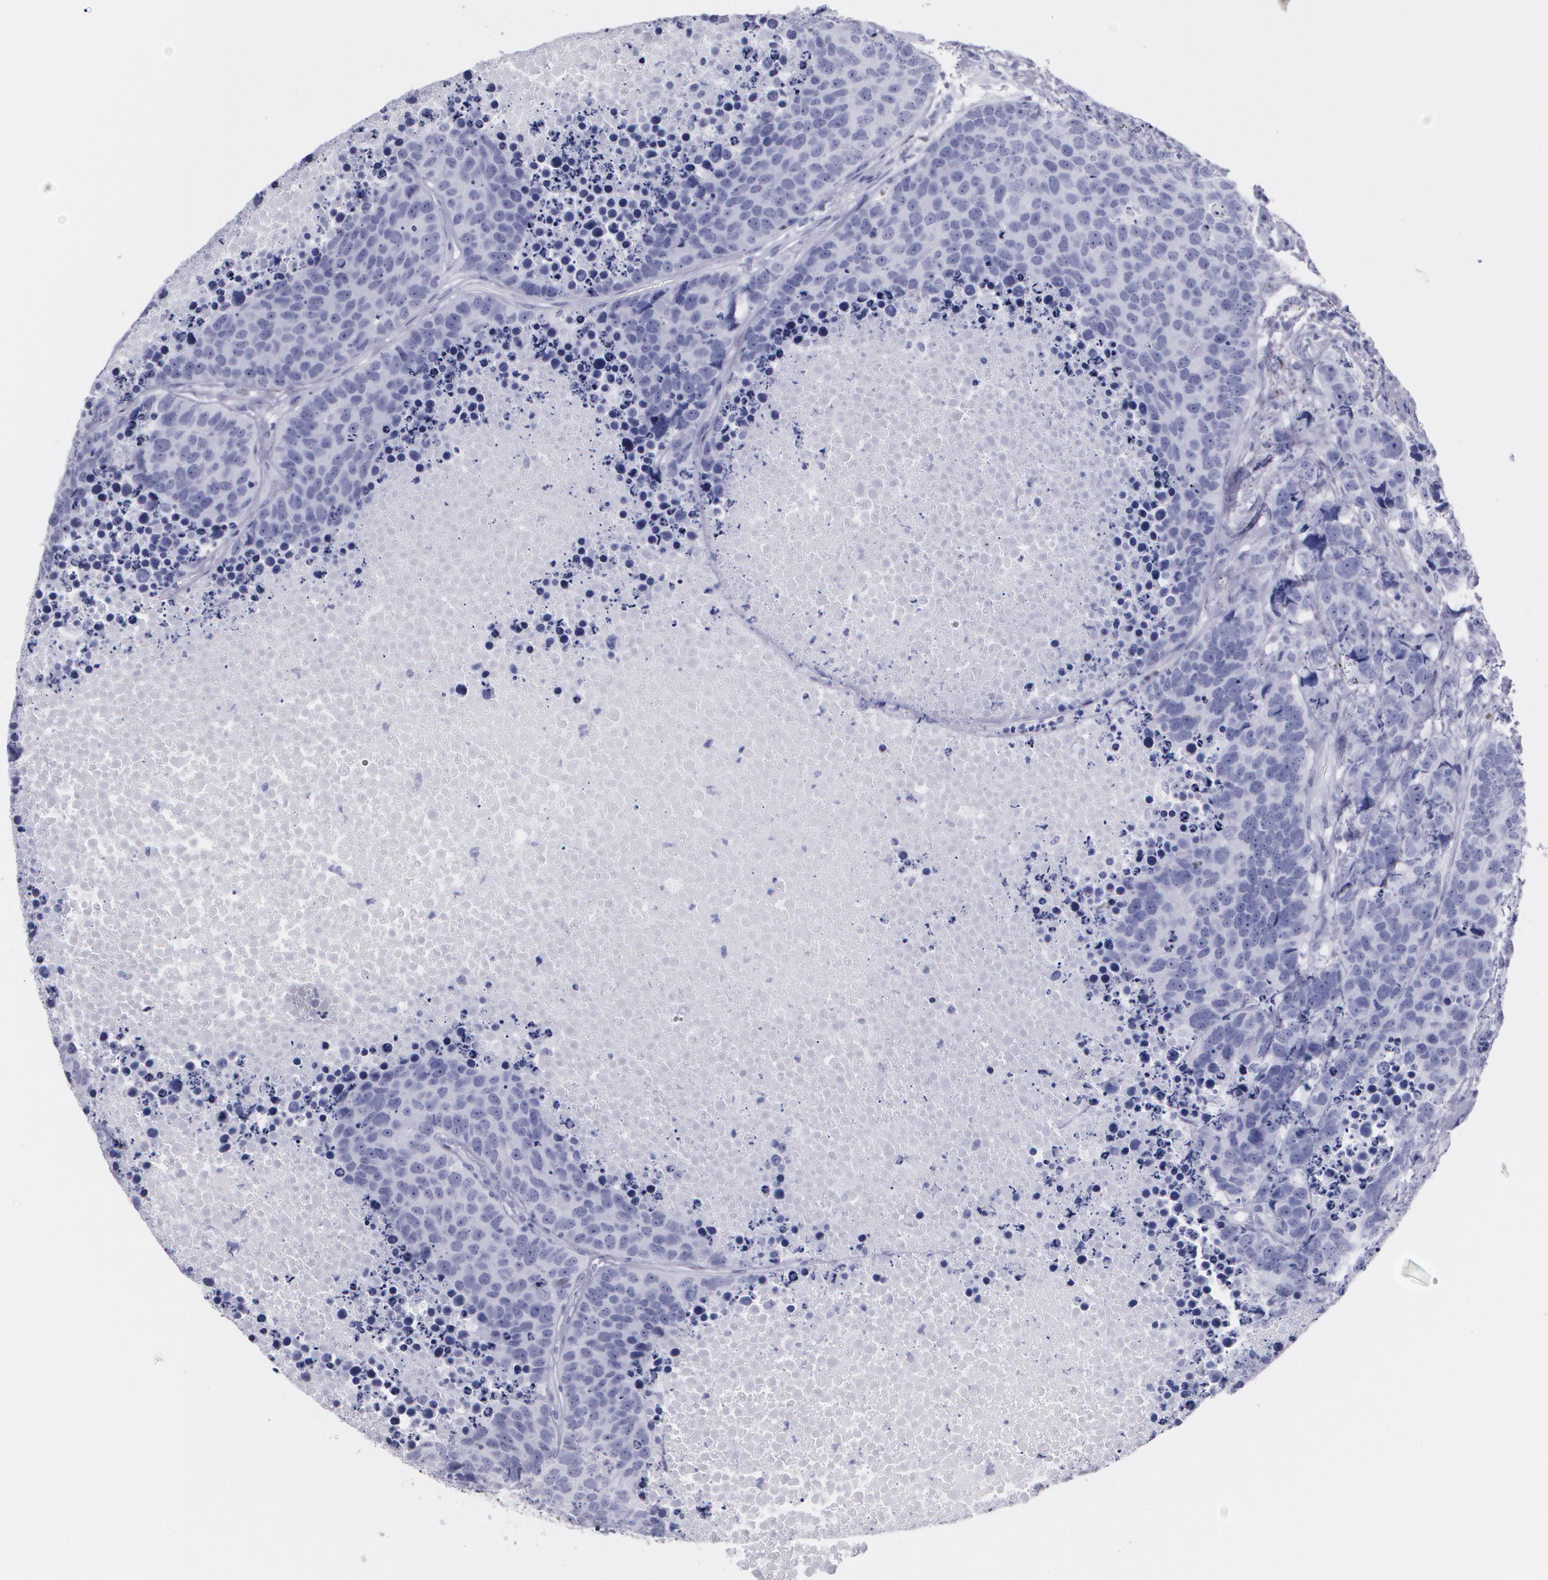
{"staining": {"intensity": "negative", "quantity": "none", "location": "none"}, "tissue": "carcinoid", "cell_type": "Tumor cells", "image_type": "cancer", "snomed": [{"axis": "morphology", "description": "Carcinoid, malignant, NOS"}, {"axis": "topography", "description": "Lung"}], "caption": "A high-resolution micrograph shows IHC staining of carcinoid (malignant), which reveals no significant staining in tumor cells.", "gene": "TP53", "patient": {"sex": "male", "age": 60}}